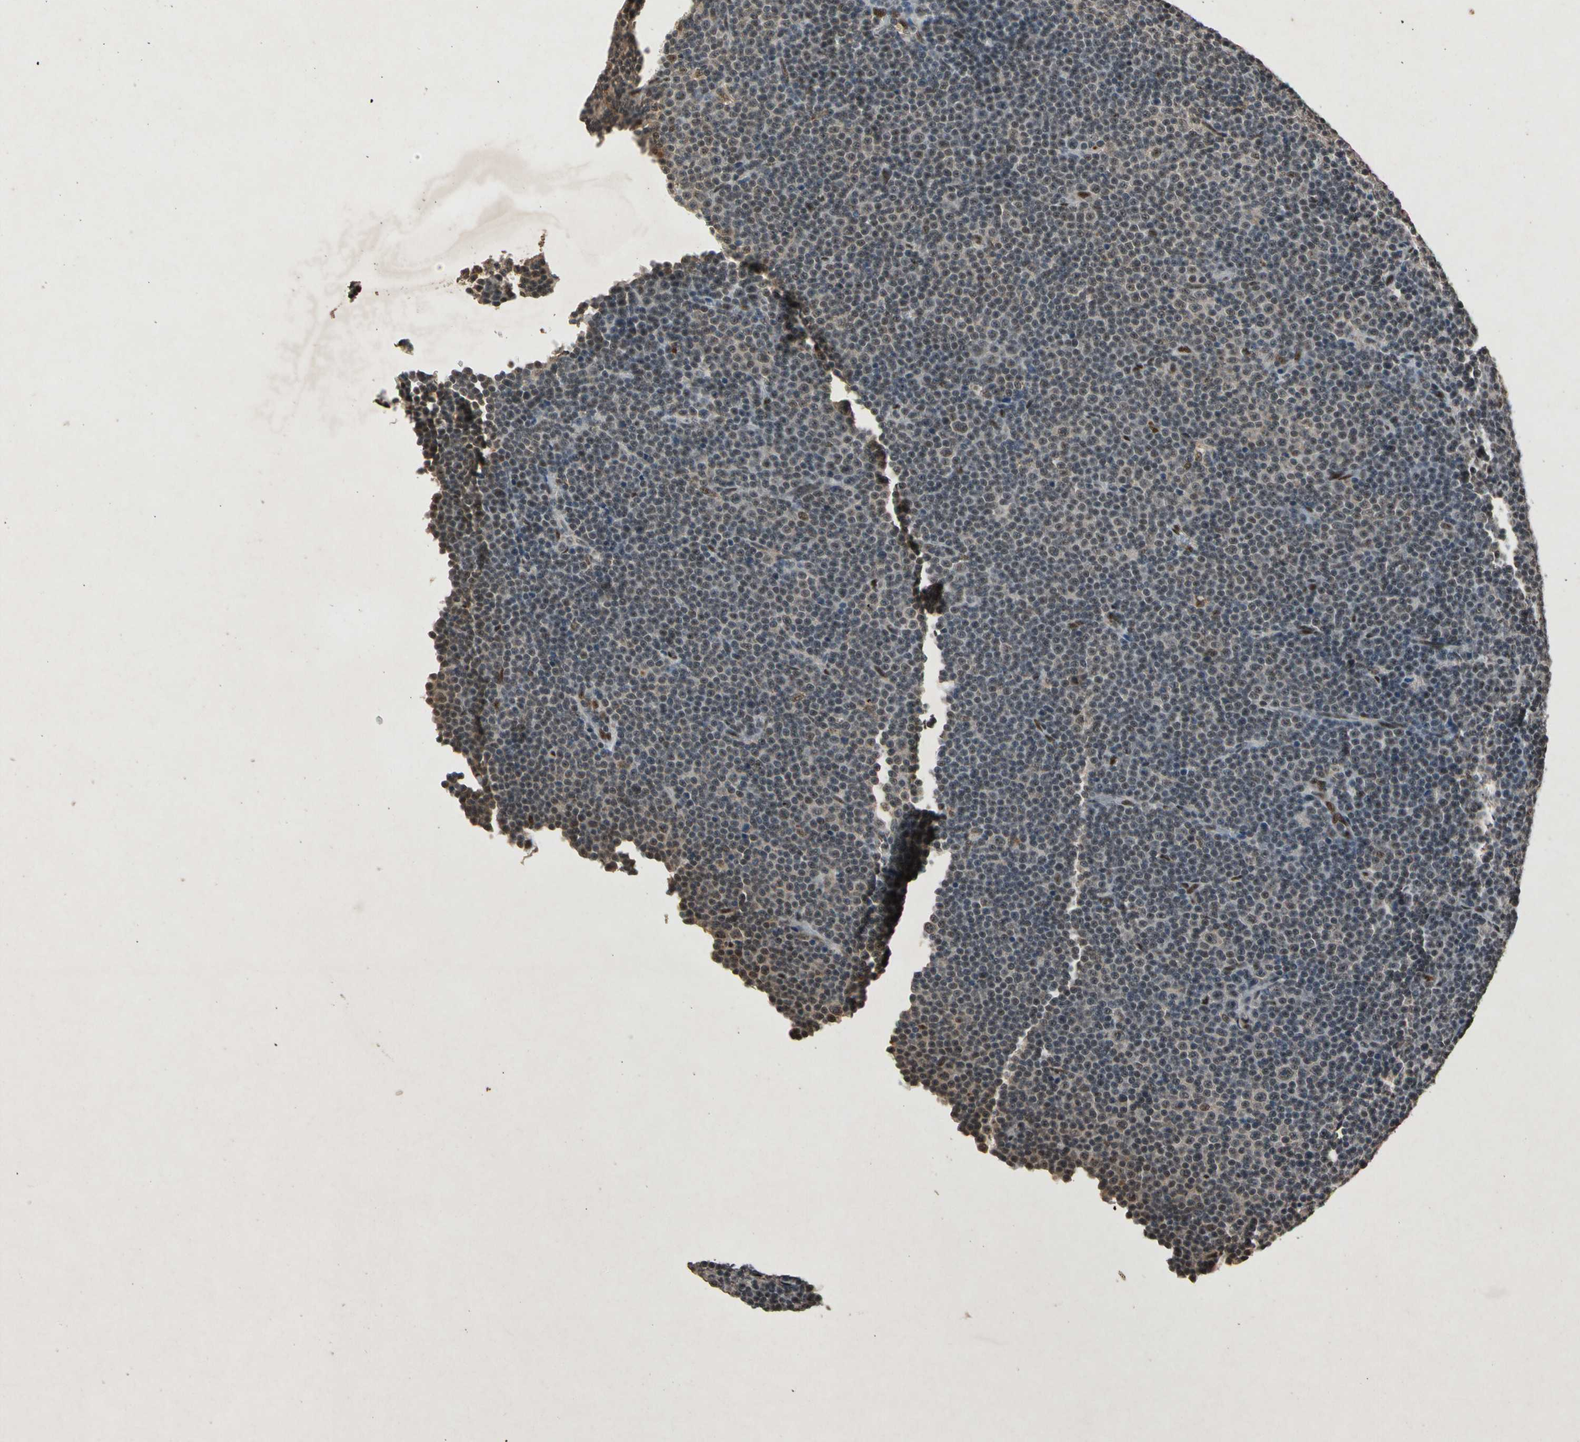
{"staining": {"intensity": "weak", "quantity": ">75%", "location": "cytoplasmic/membranous,nuclear"}, "tissue": "lymphoma", "cell_type": "Tumor cells", "image_type": "cancer", "snomed": [{"axis": "morphology", "description": "Malignant lymphoma, non-Hodgkin's type, Low grade"}, {"axis": "topography", "description": "Lymph node"}], "caption": "DAB immunohistochemical staining of malignant lymphoma, non-Hodgkin's type (low-grade) displays weak cytoplasmic/membranous and nuclear protein staining in about >75% of tumor cells.", "gene": "PML", "patient": {"sex": "female", "age": 67}}